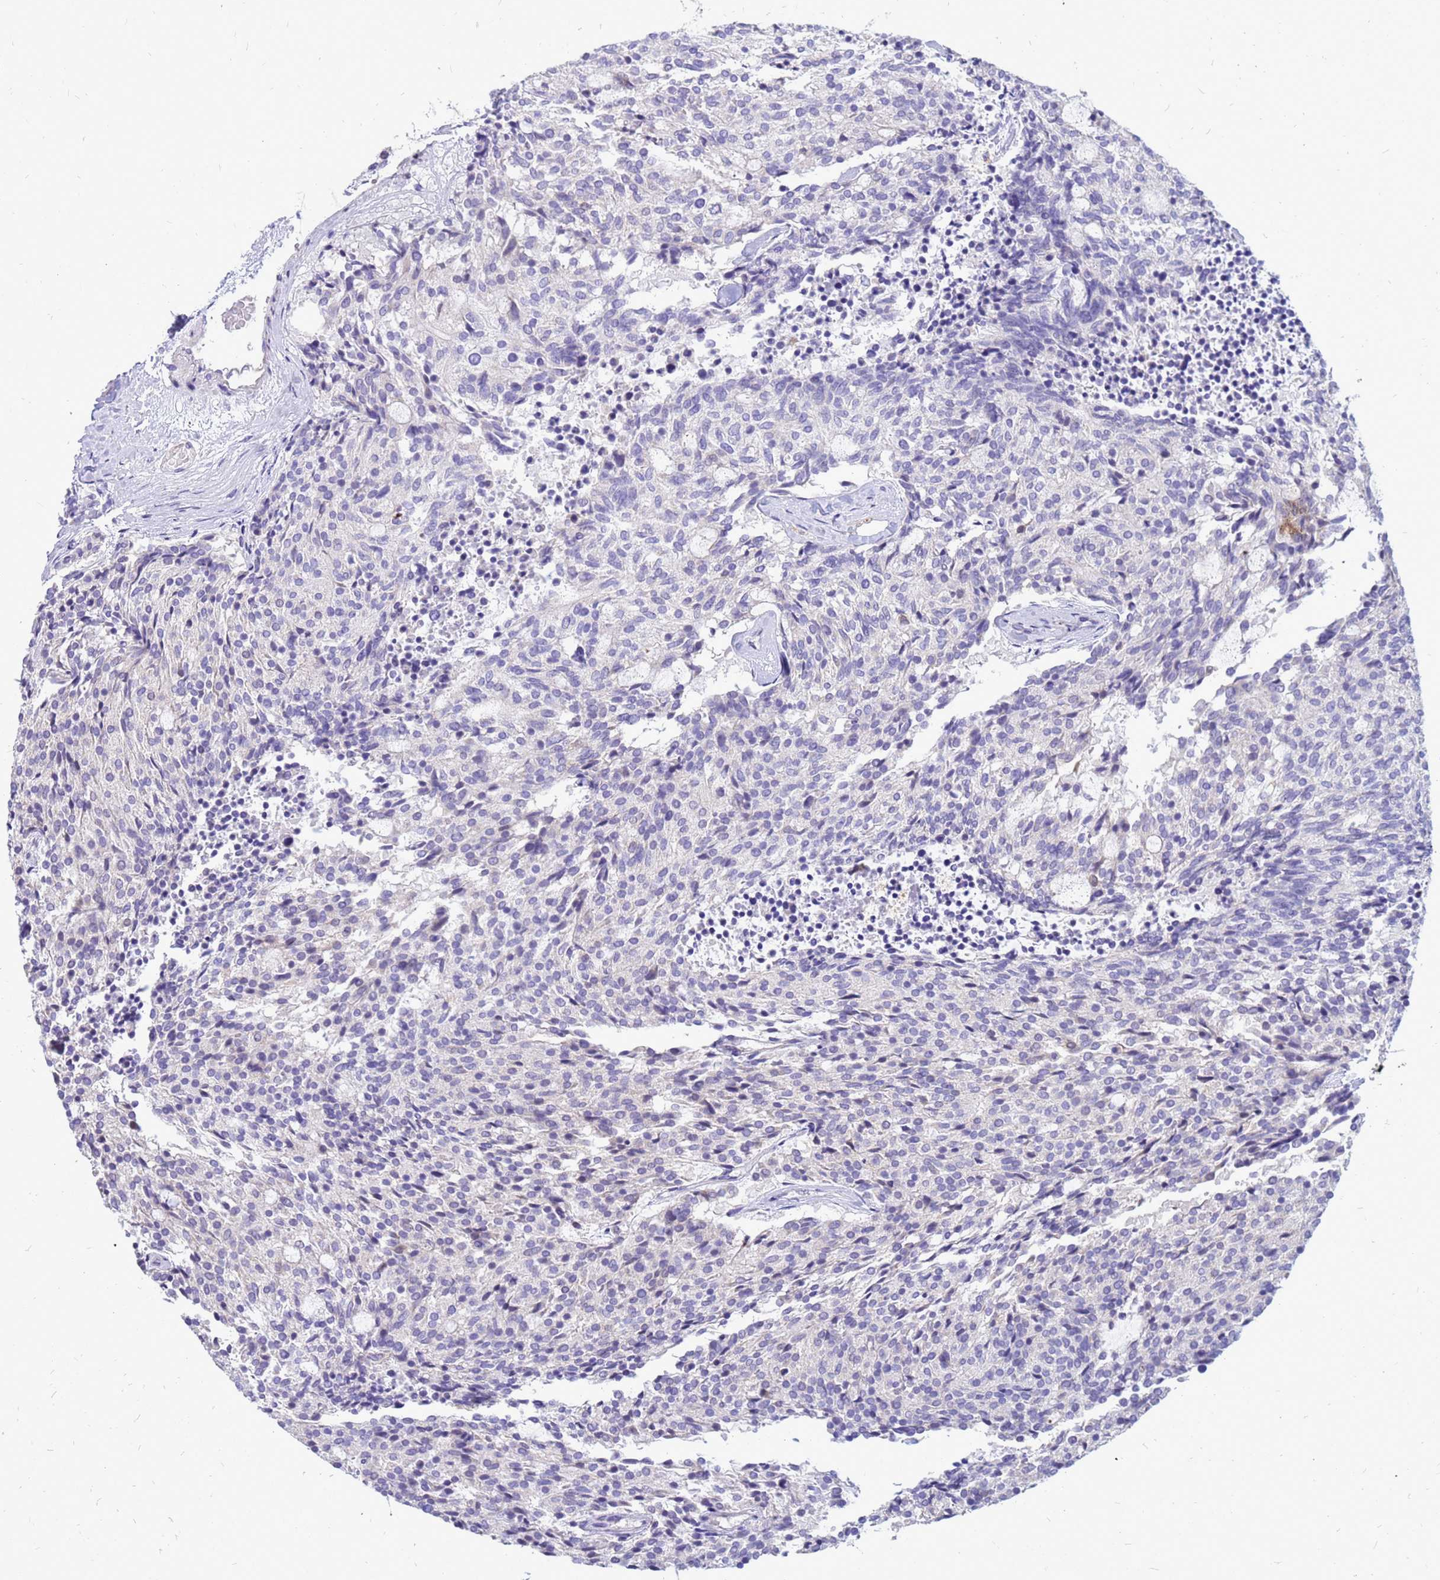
{"staining": {"intensity": "negative", "quantity": "none", "location": "none"}, "tissue": "carcinoid", "cell_type": "Tumor cells", "image_type": "cancer", "snomed": [{"axis": "morphology", "description": "Carcinoid, malignant, NOS"}, {"axis": "topography", "description": "Pancreas"}], "caption": "The histopathology image displays no staining of tumor cells in carcinoid (malignant).", "gene": "AKR1C1", "patient": {"sex": "female", "age": 54}}